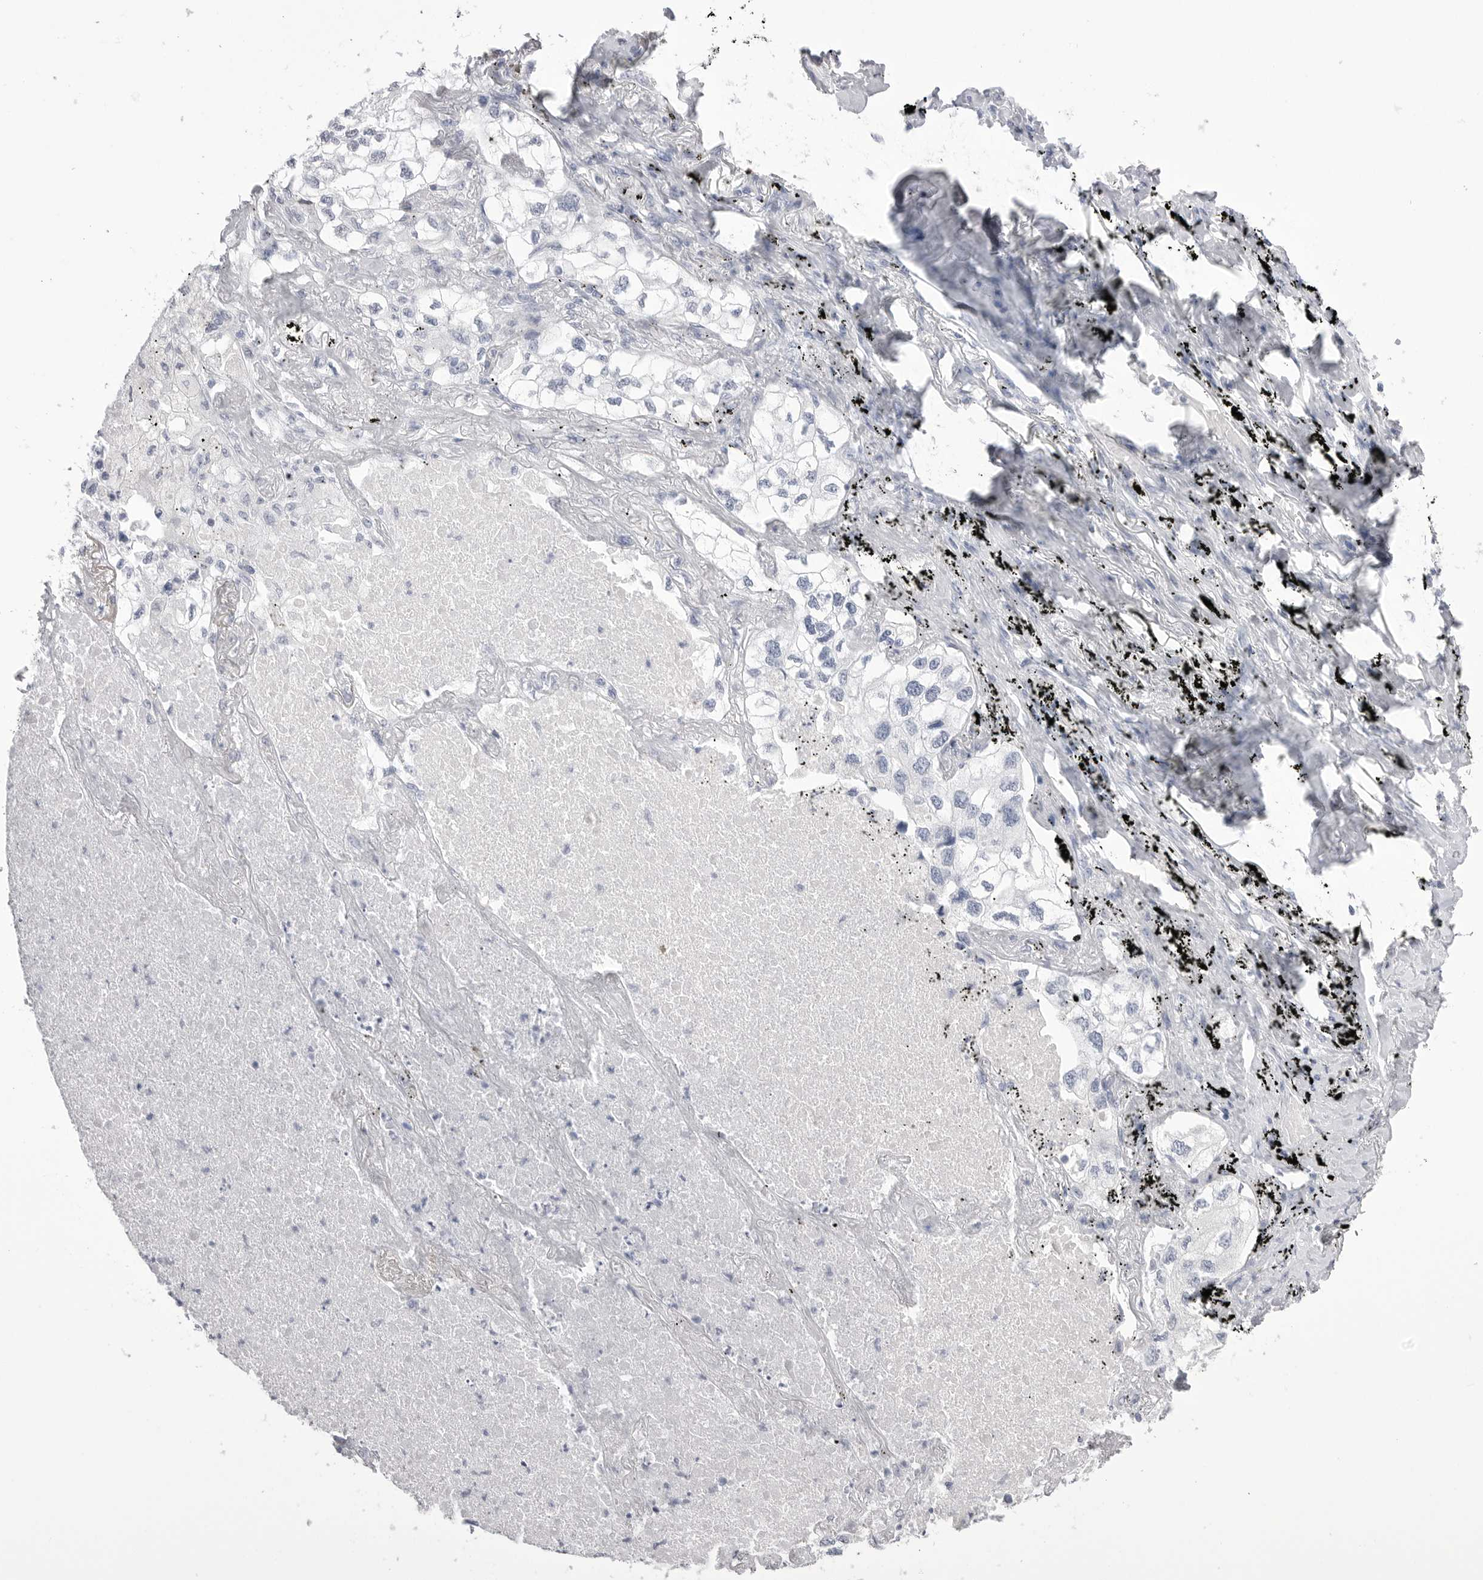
{"staining": {"intensity": "negative", "quantity": "none", "location": "none"}, "tissue": "lung cancer", "cell_type": "Tumor cells", "image_type": "cancer", "snomed": [{"axis": "morphology", "description": "Adenocarcinoma, NOS"}, {"axis": "topography", "description": "Lung"}], "caption": "This is a image of IHC staining of lung cancer (adenocarcinoma), which shows no positivity in tumor cells.", "gene": "CPB1", "patient": {"sex": "male", "age": 63}}